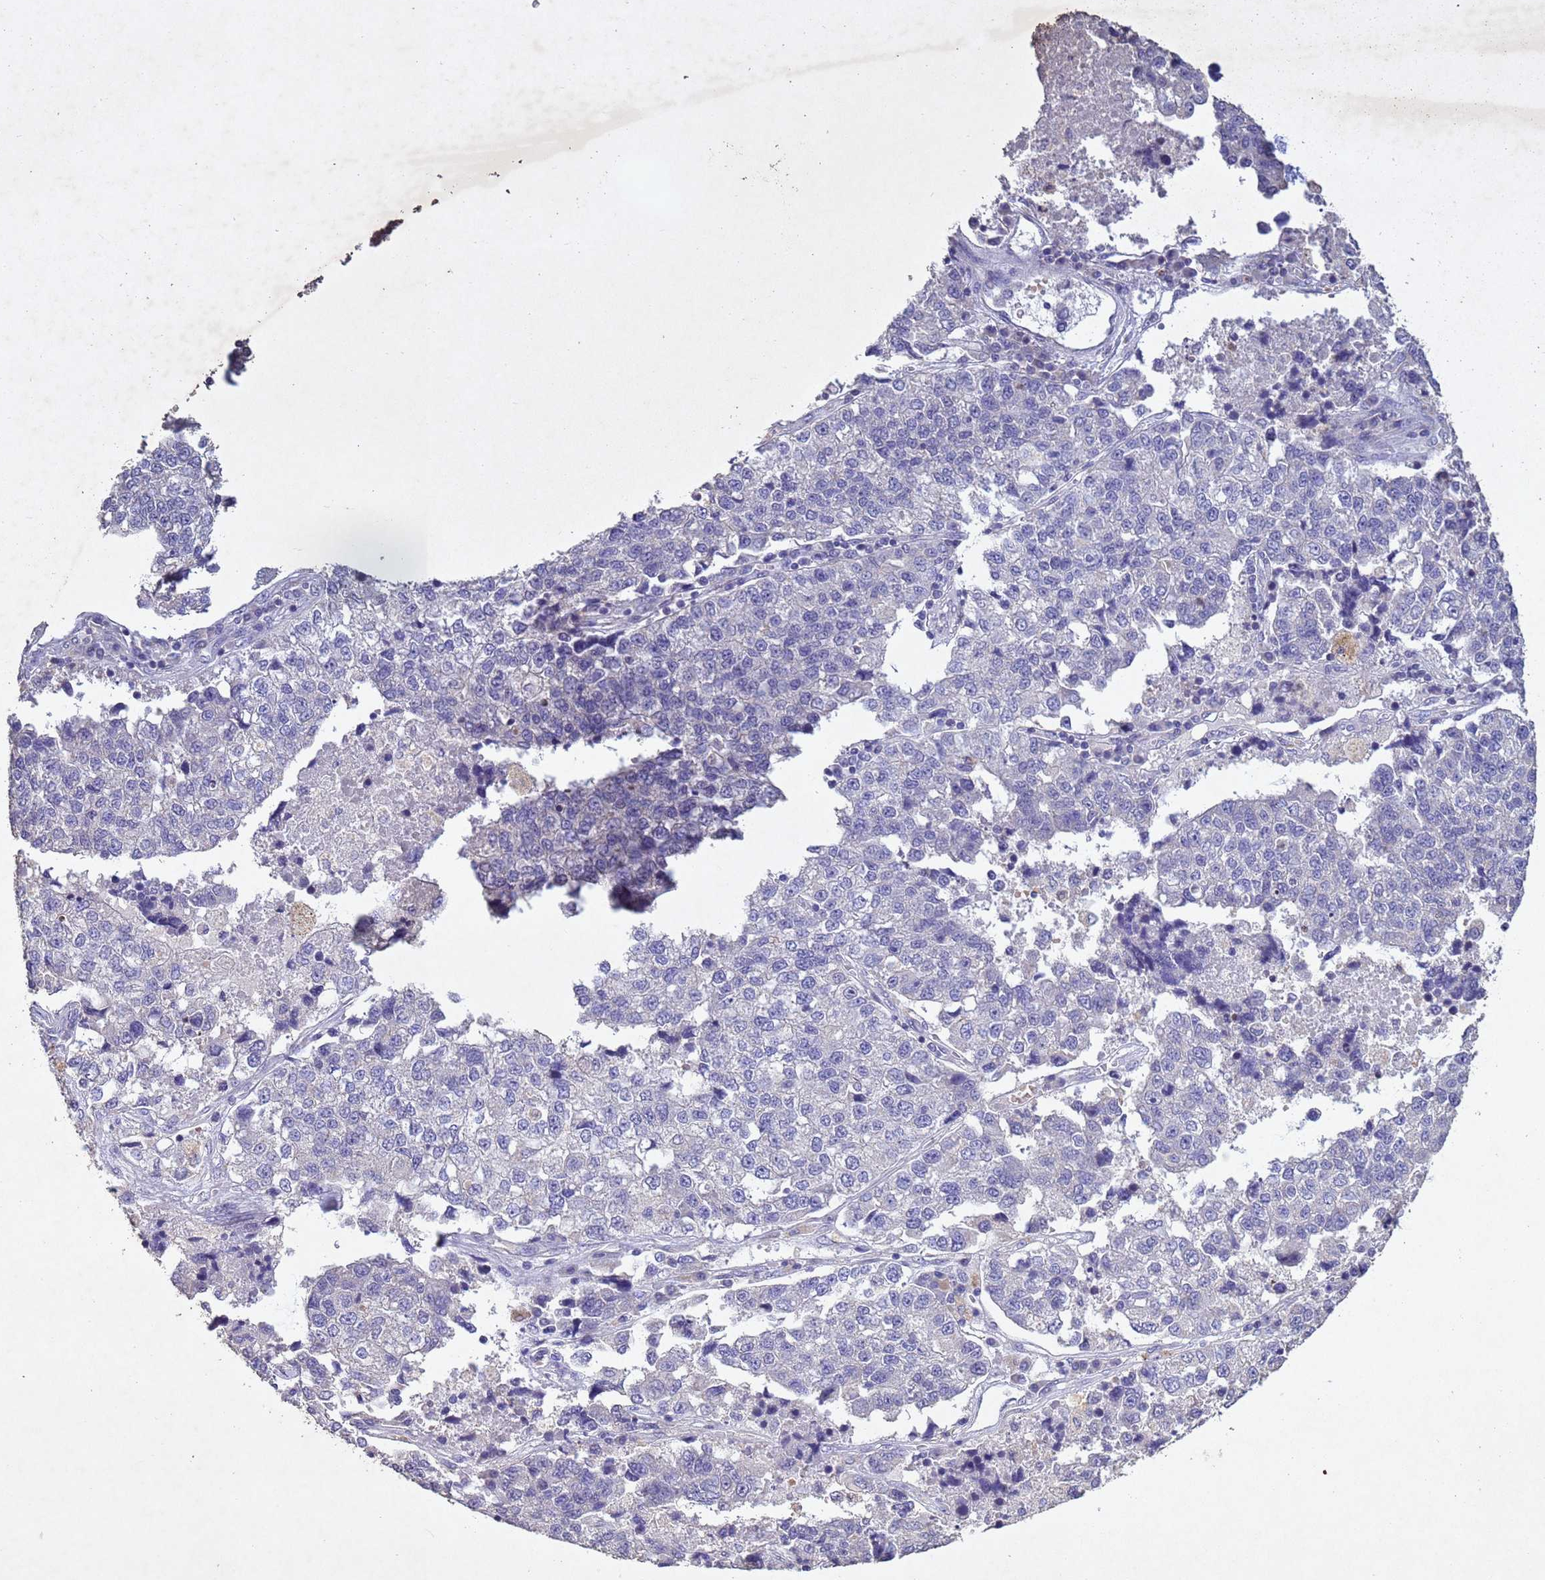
{"staining": {"intensity": "negative", "quantity": "none", "location": "none"}, "tissue": "lung cancer", "cell_type": "Tumor cells", "image_type": "cancer", "snomed": [{"axis": "morphology", "description": "Adenocarcinoma, NOS"}, {"axis": "topography", "description": "Lung"}], "caption": "There is no significant staining in tumor cells of lung cancer. (DAB IHC visualized using brightfield microscopy, high magnification).", "gene": "NLRP11", "patient": {"sex": "male", "age": 49}}